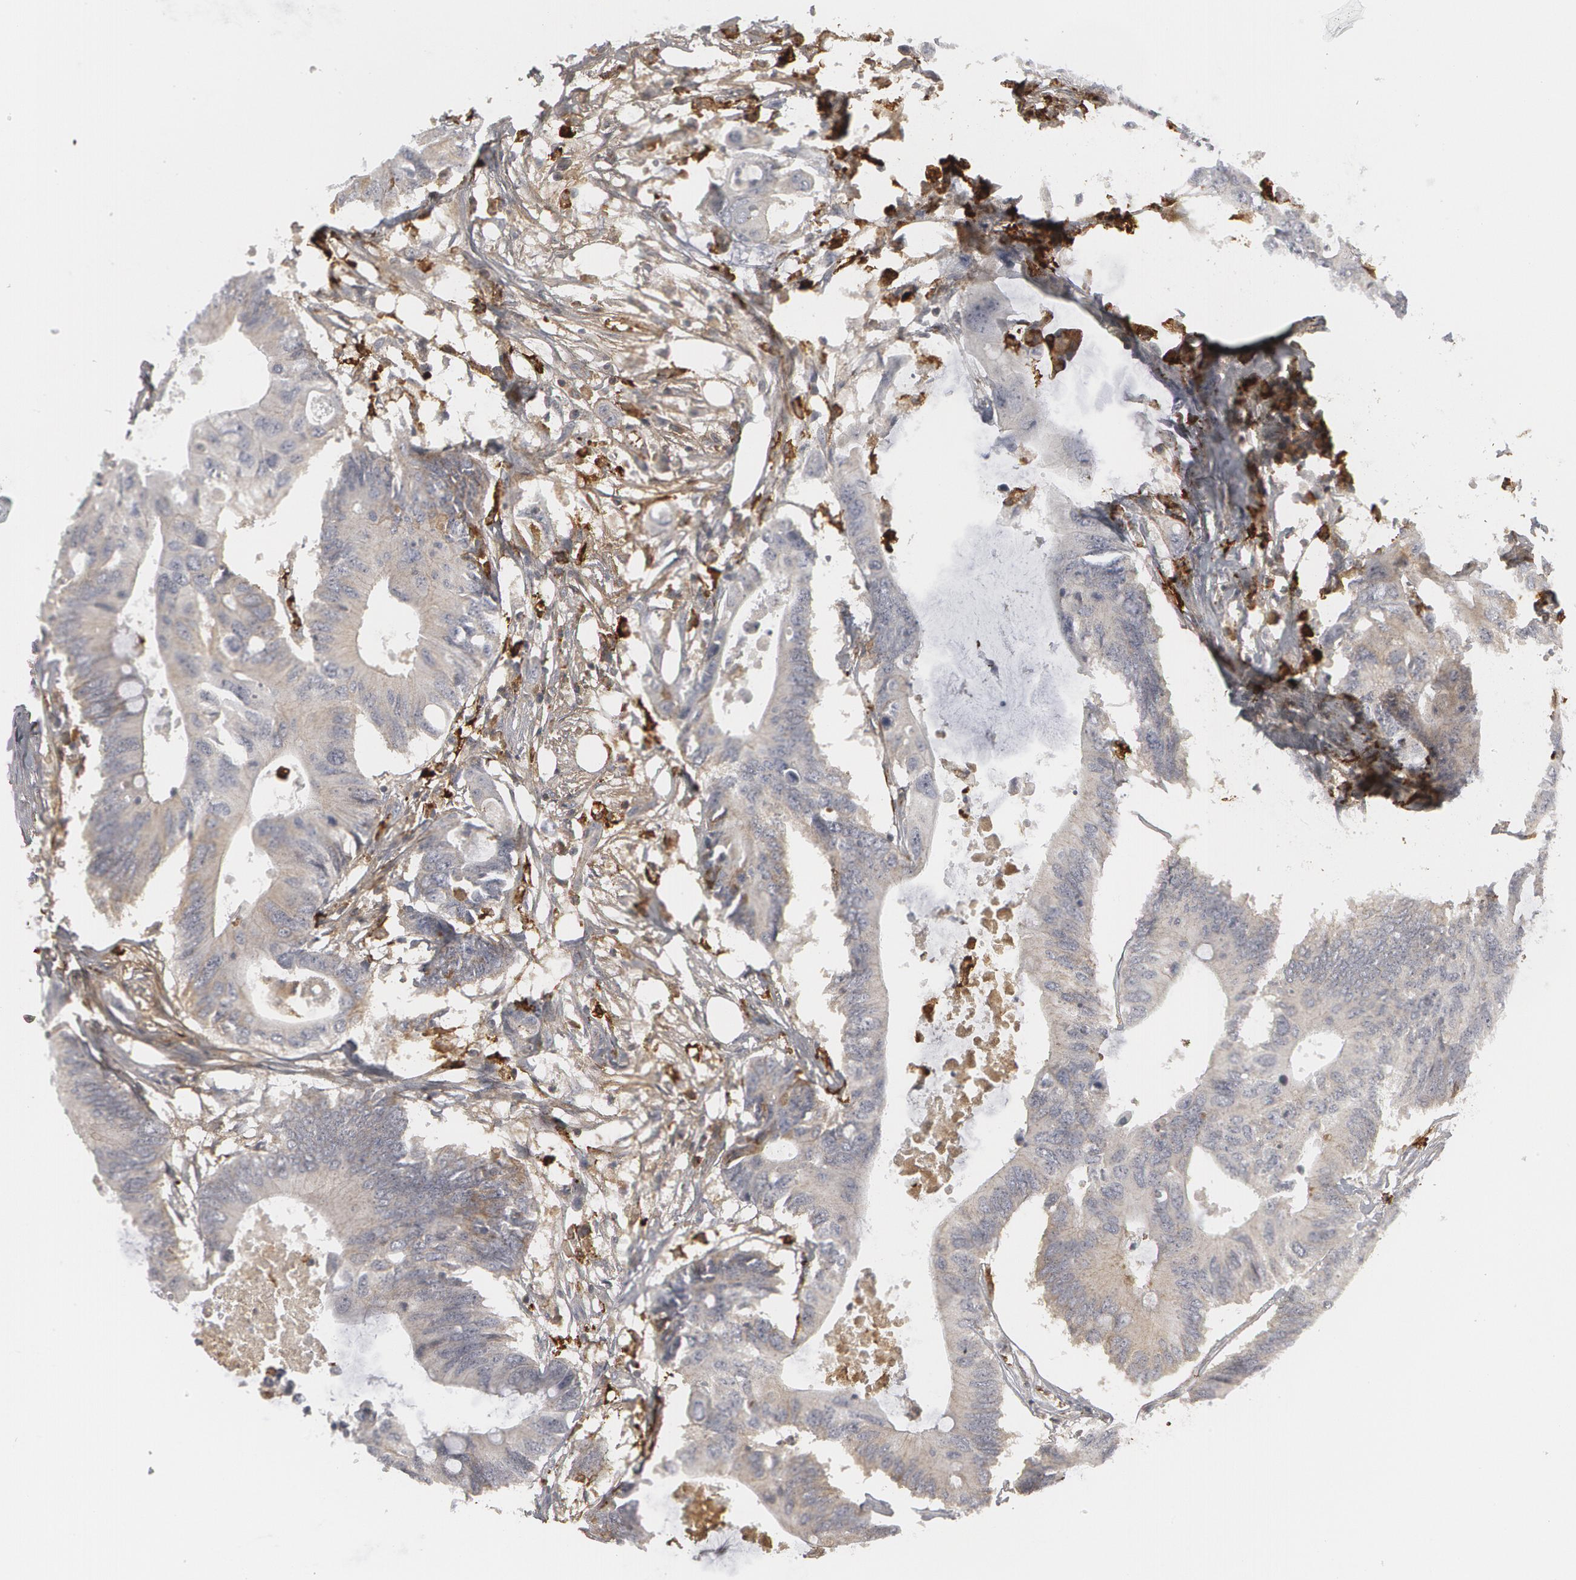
{"staining": {"intensity": "negative", "quantity": "none", "location": "none"}, "tissue": "colorectal cancer", "cell_type": "Tumor cells", "image_type": "cancer", "snomed": [{"axis": "morphology", "description": "Adenocarcinoma, NOS"}, {"axis": "topography", "description": "Colon"}], "caption": "Tumor cells show no significant protein positivity in colorectal cancer (adenocarcinoma). The staining was performed using DAB (3,3'-diaminobenzidine) to visualize the protein expression in brown, while the nuclei were stained in blue with hematoxylin (Magnification: 20x).", "gene": "C1QC", "patient": {"sex": "male", "age": 71}}